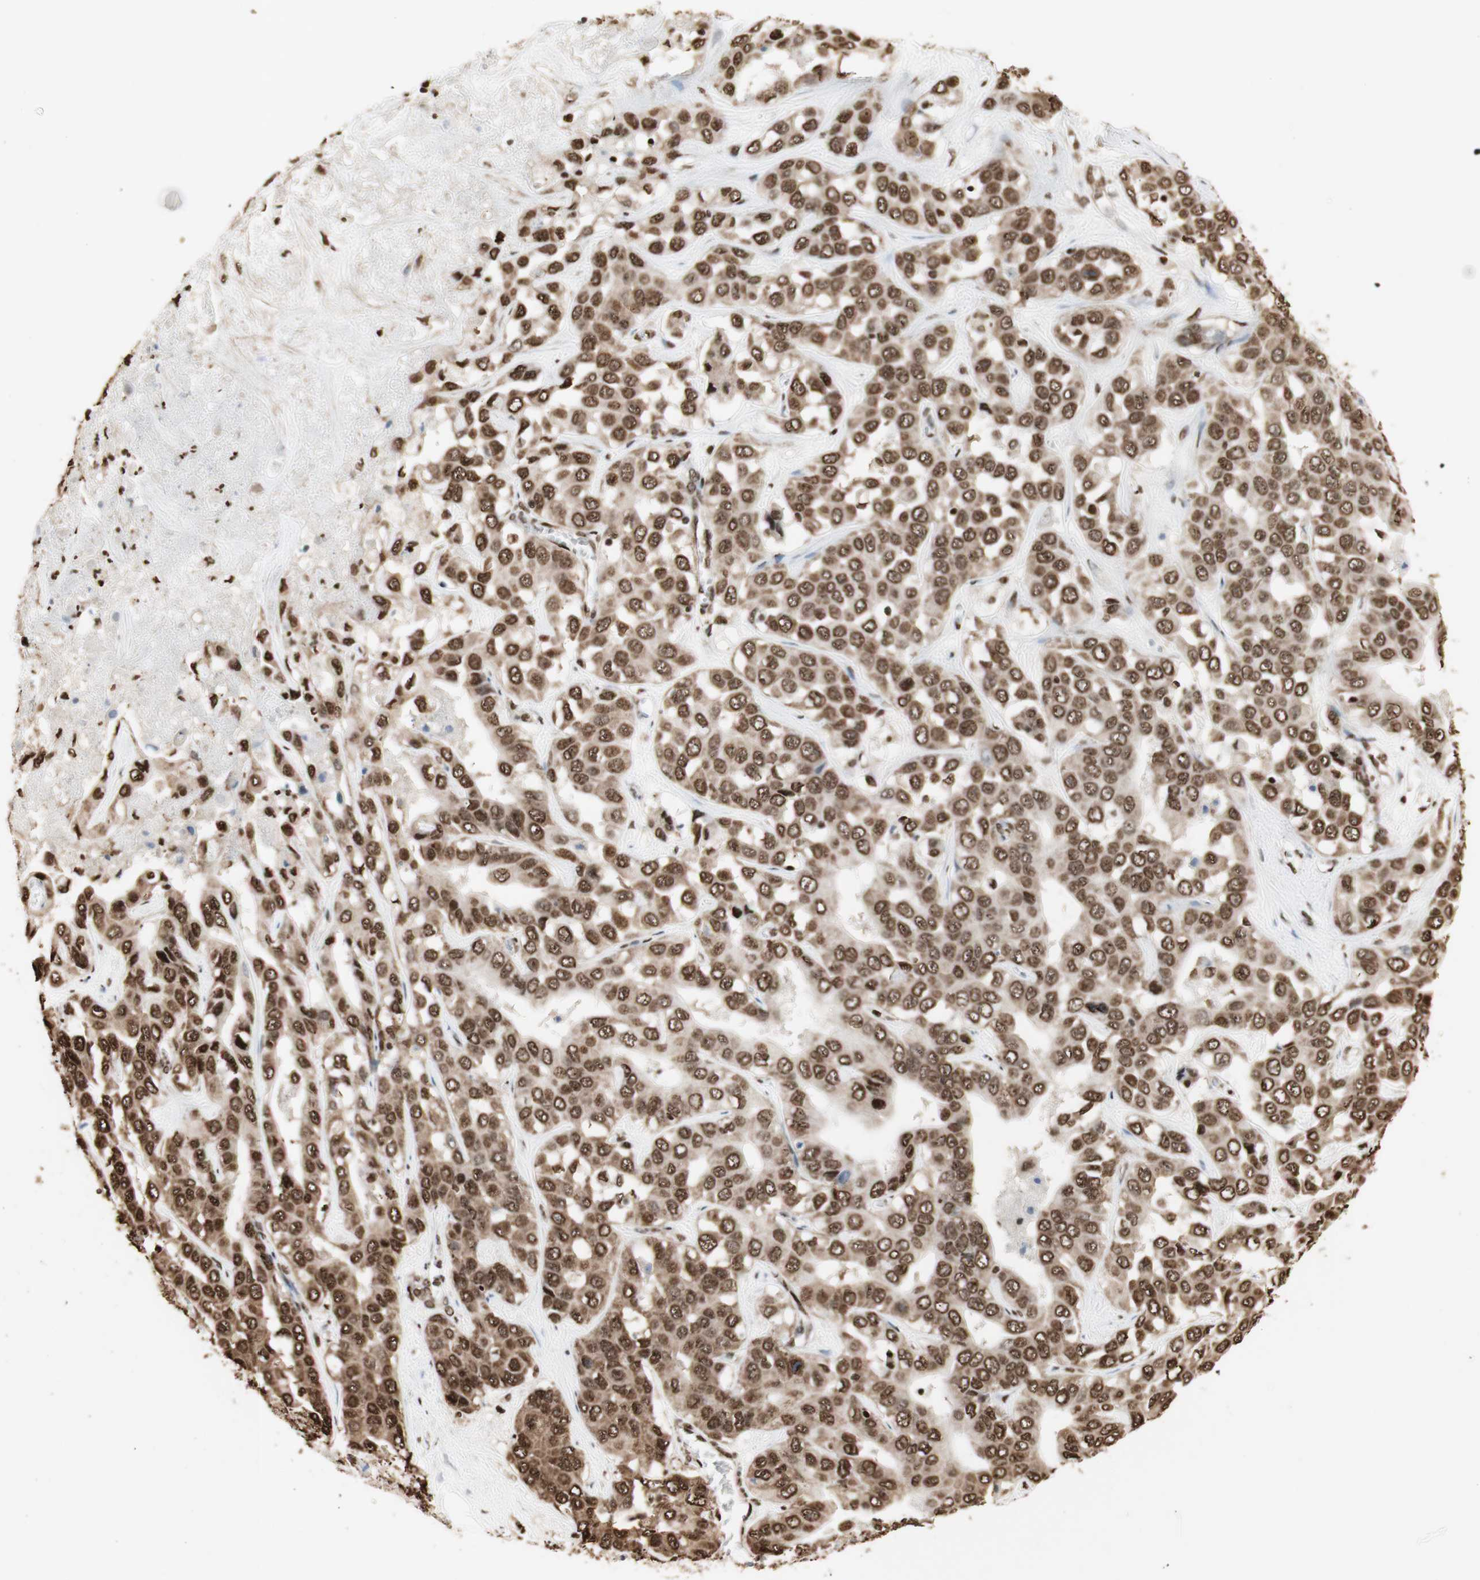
{"staining": {"intensity": "strong", "quantity": ">75%", "location": "cytoplasmic/membranous,nuclear"}, "tissue": "liver cancer", "cell_type": "Tumor cells", "image_type": "cancer", "snomed": [{"axis": "morphology", "description": "Cholangiocarcinoma"}, {"axis": "topography", "description": "Liver"}], "caption": "Approximately >75% of tumor cells in human liver cholangiocarcinoma reveal strong cytoplasmic/membranous and nuclear protein staining as visualized by brown immunohistochemical staining.", "gene": "HNRNPA2B1", "patient": {"sex": "female", "age": 52}}